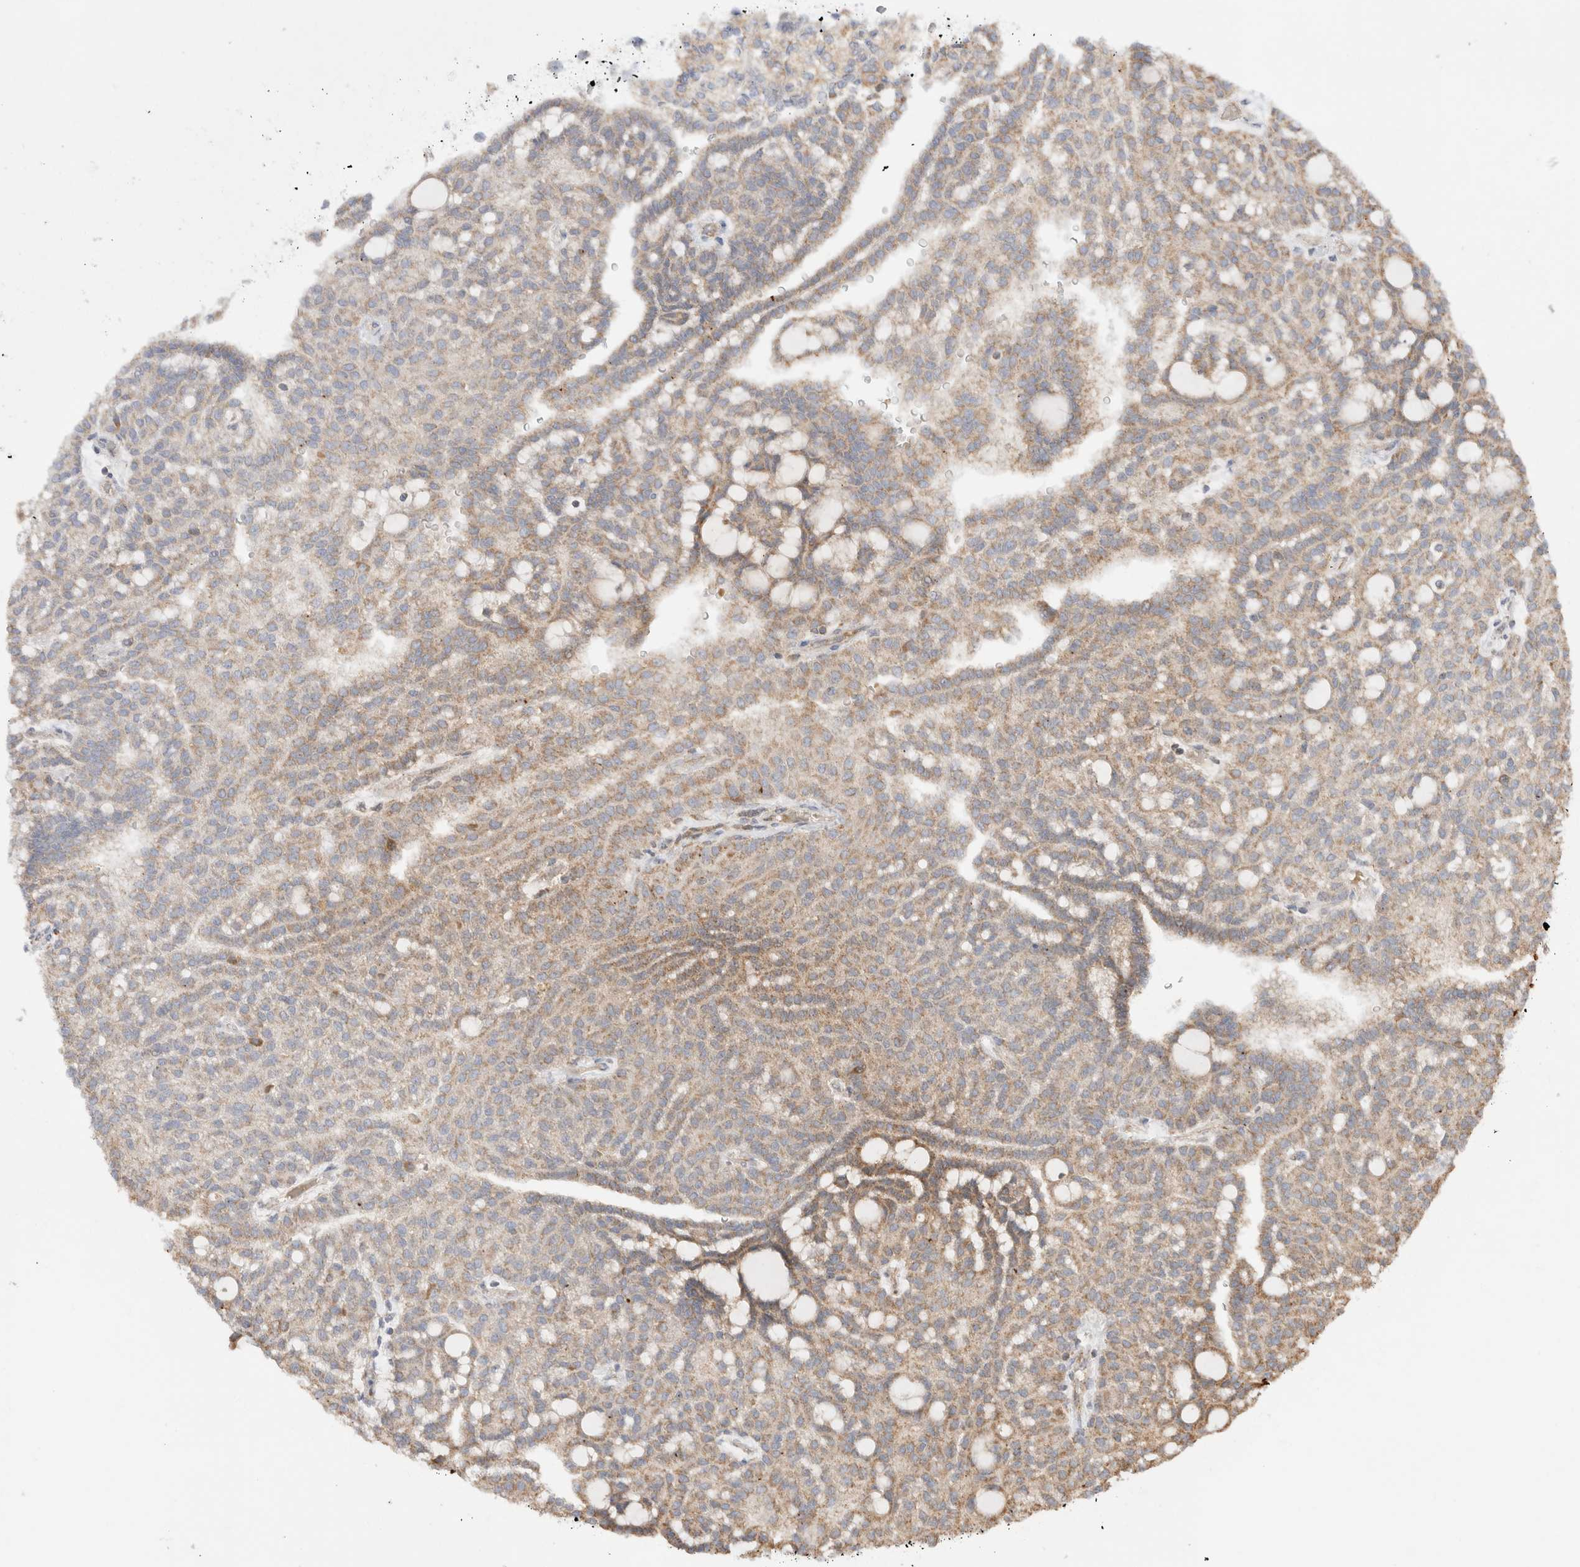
{"staining": {"intensity": "weak", "quantity": ">75%", "location": "cytoplasmic/membranous"}, "tissue": "renal cancer", "cell_type": "Tumor cells", "image_type": "cancer", "snomed": [{"axis": "morphology", "description": "Adenocarcinoma, NOS"}, {"axis": "topography", "description": "Kidney"}], "caption": "Renal cancer (adenocarcinoma) tissue displays weak cytoplasmic/membranous positivity in about >75% of tumor cells", "gene": "TMPPE", "patient": {"sex": "male", "age": 63}}